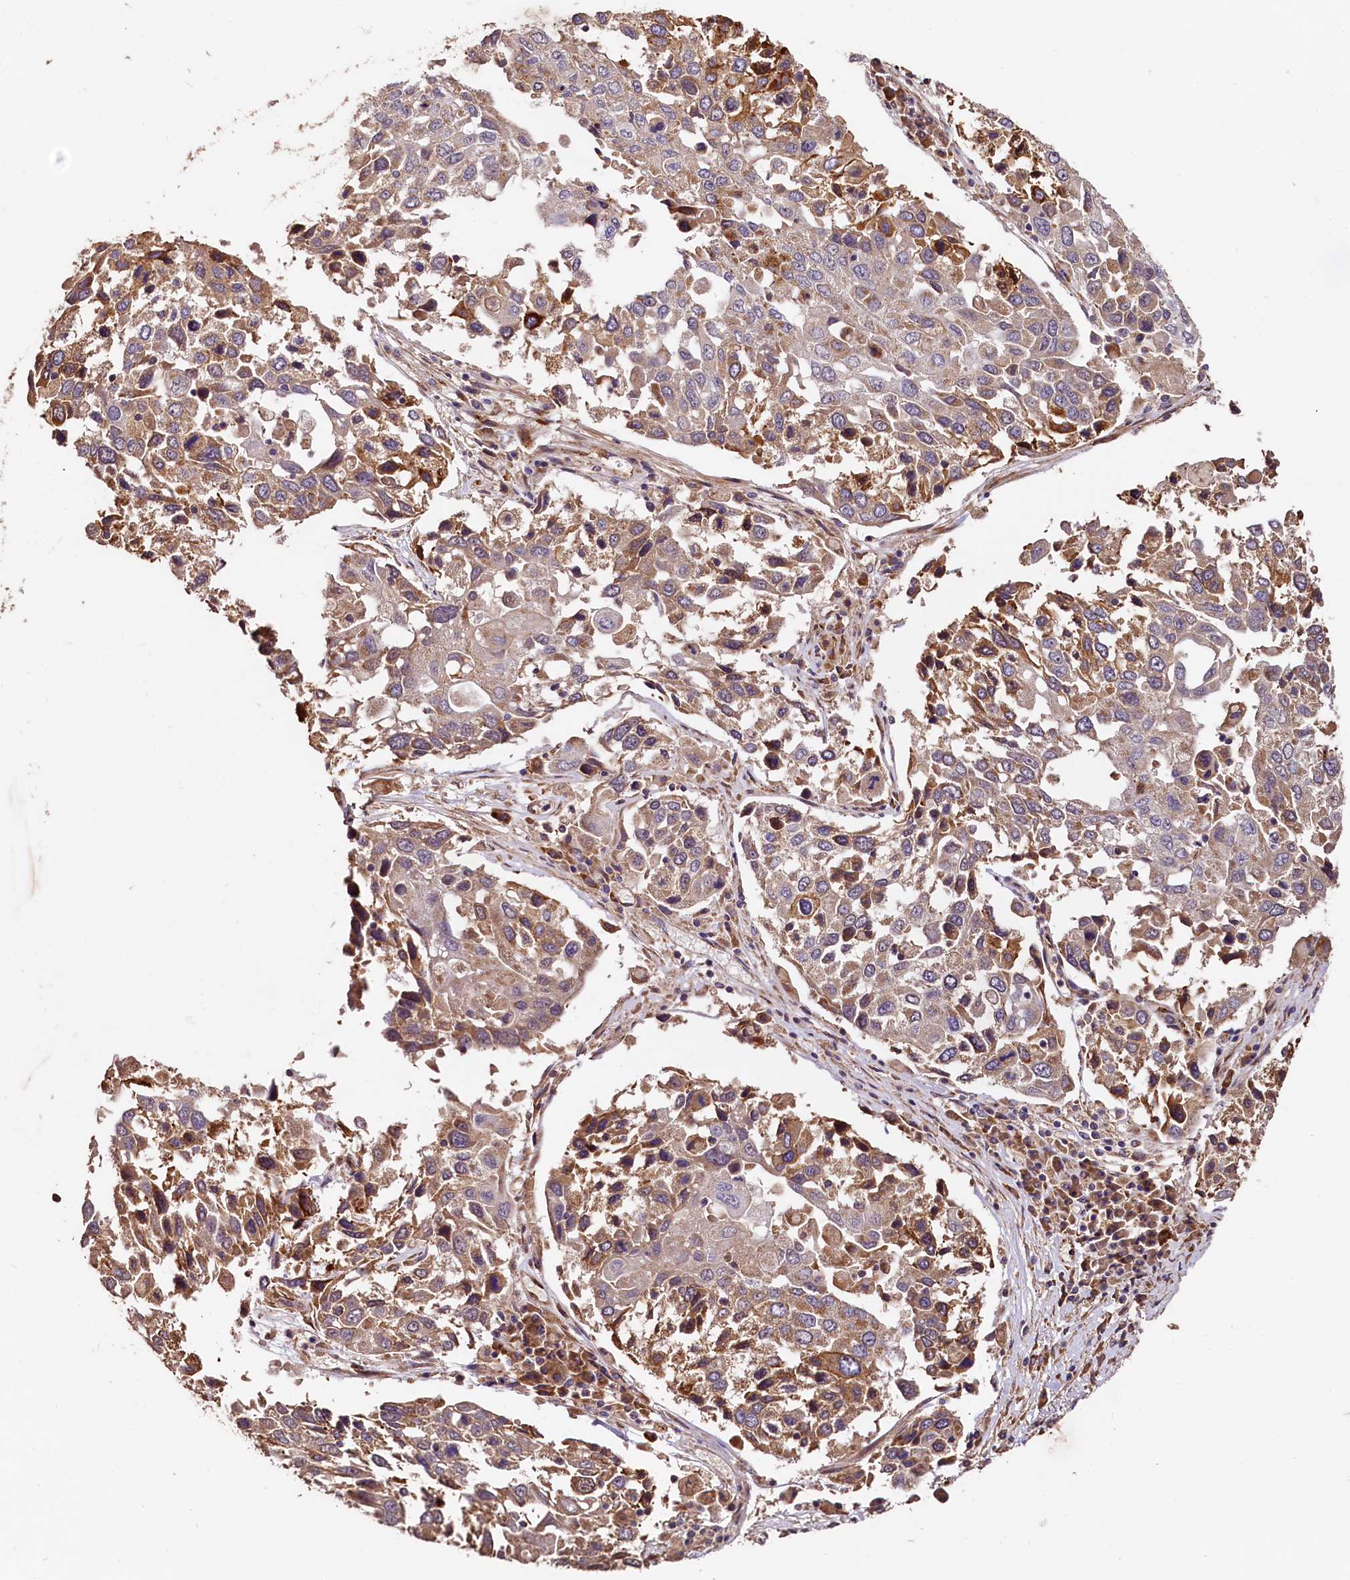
{"staining": {"intensity": "moderate", "quantity": ">75%", "location": "cytoplasmic/membranous"}, "tissue": "lung cancer", "cell_type": "Tumor cells", "image_type": "cancer", "snomed": [{"axis": "morphology", "description": "Squamous cell carcinoma, NOS"}, {"axis": "topography", "description": "Lung"}], "caption": "IHC of human squamous cell carcinoma (lung) exhibits medium levels of moderate cytoplasmic/membranous staining in approximately >75% of tumor cells.", "gene": "RASSF1", "patient": {"sex": "male", "age": 65}}